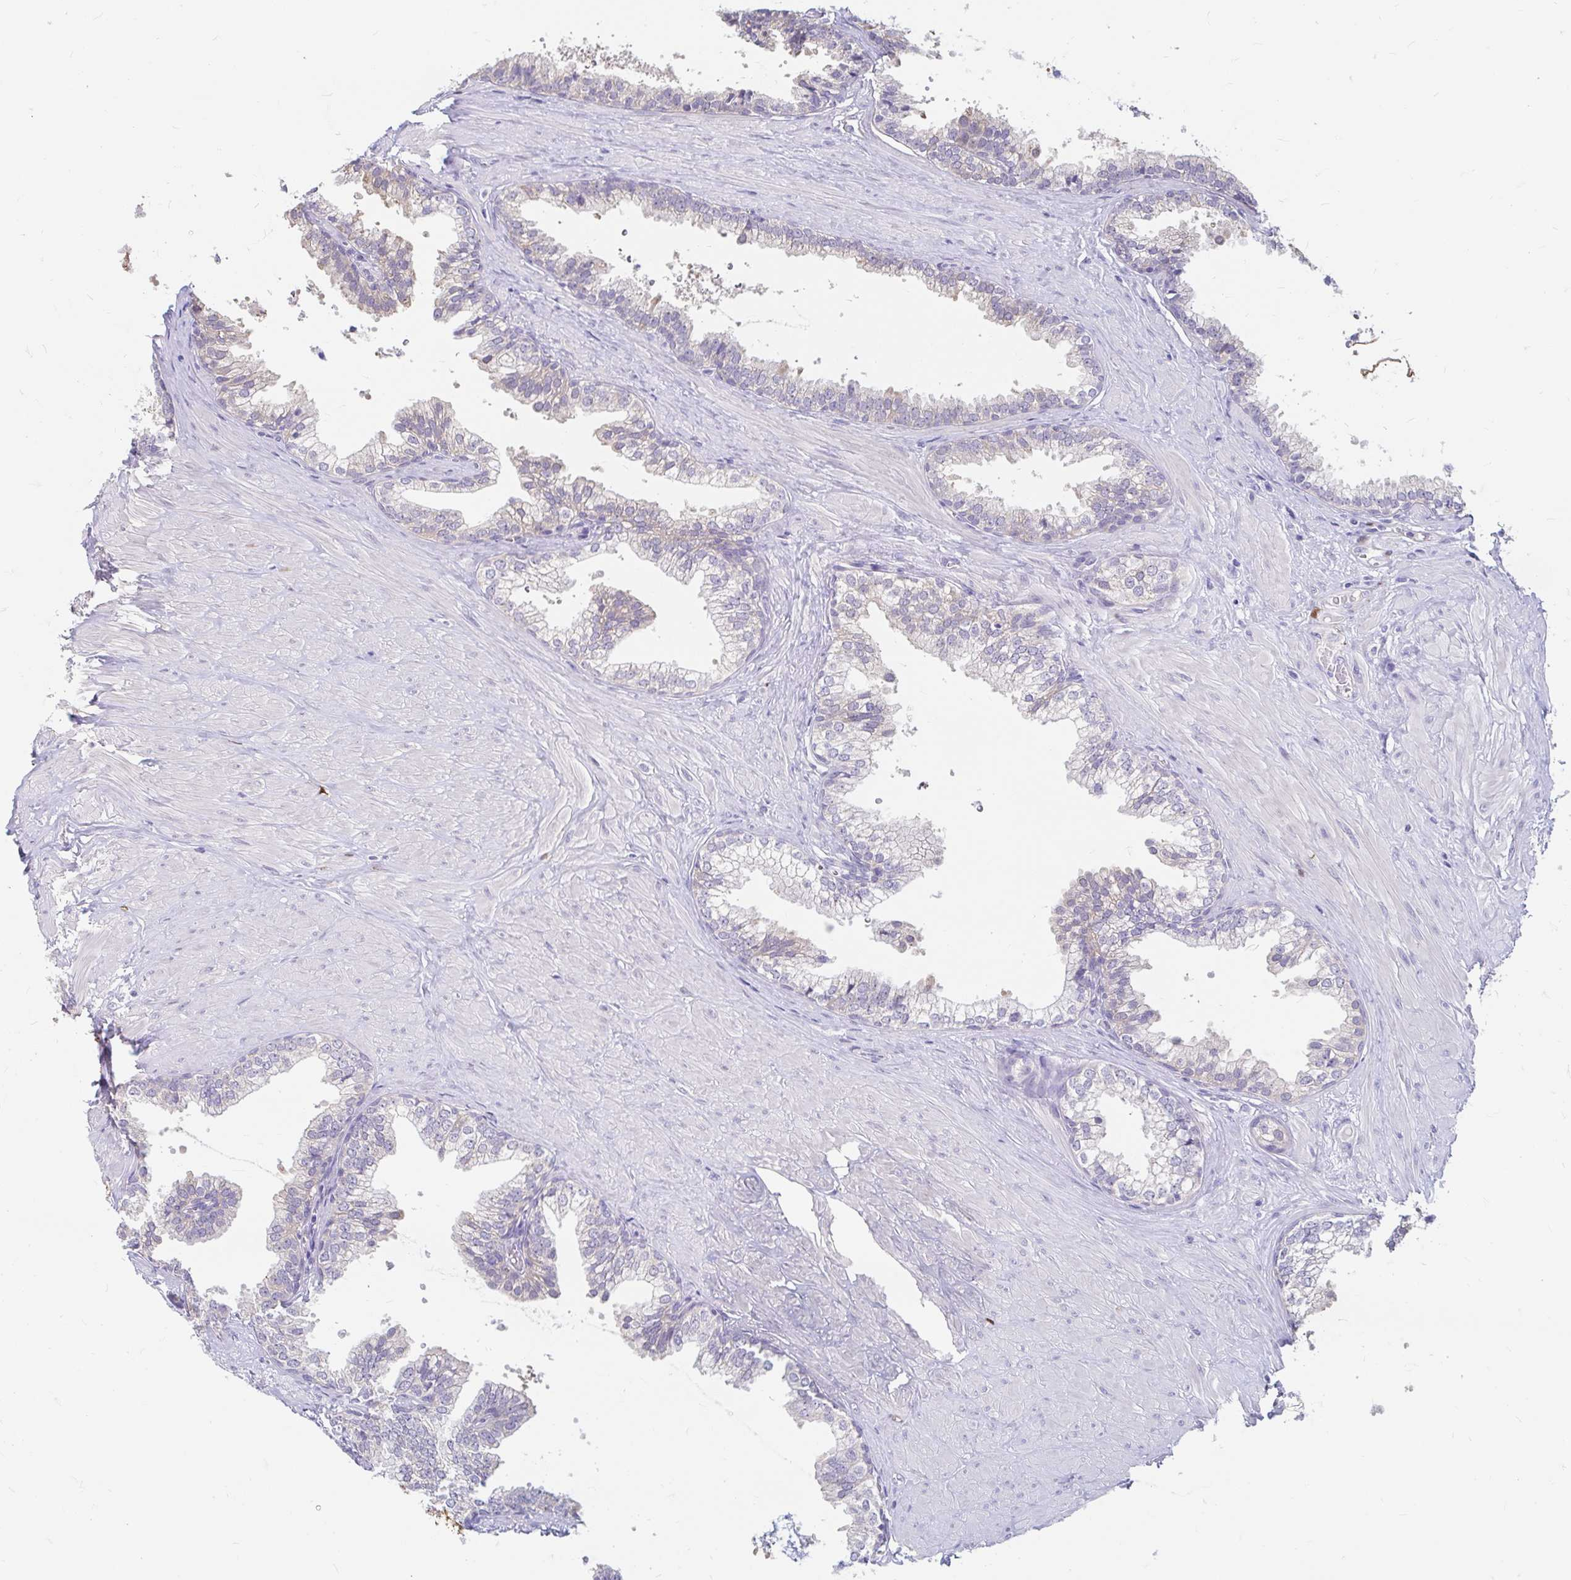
{"staining": {"intensity": "negative", "quantity": "none", "location": "none"}, "tissue": "prostate", "cell_type": "Glandular cells", "image_type": "normal", "snomed": [{"axis": "morphology", "description": "Normal tissue, NOS"}, {"axis": "topography", "description": "Prostate"}, {"axis": "topography", "description": "Peripheral nerve tissue"}], "caption": "IHC photomicrograph of unremarkable prostate: prostate stained with DAB (3,3'-diaminobenzidine) shows no significant protein positivity in glandular cells.", "gene": "ADH1A", "patient": {"sex": "male", "age": 55}}